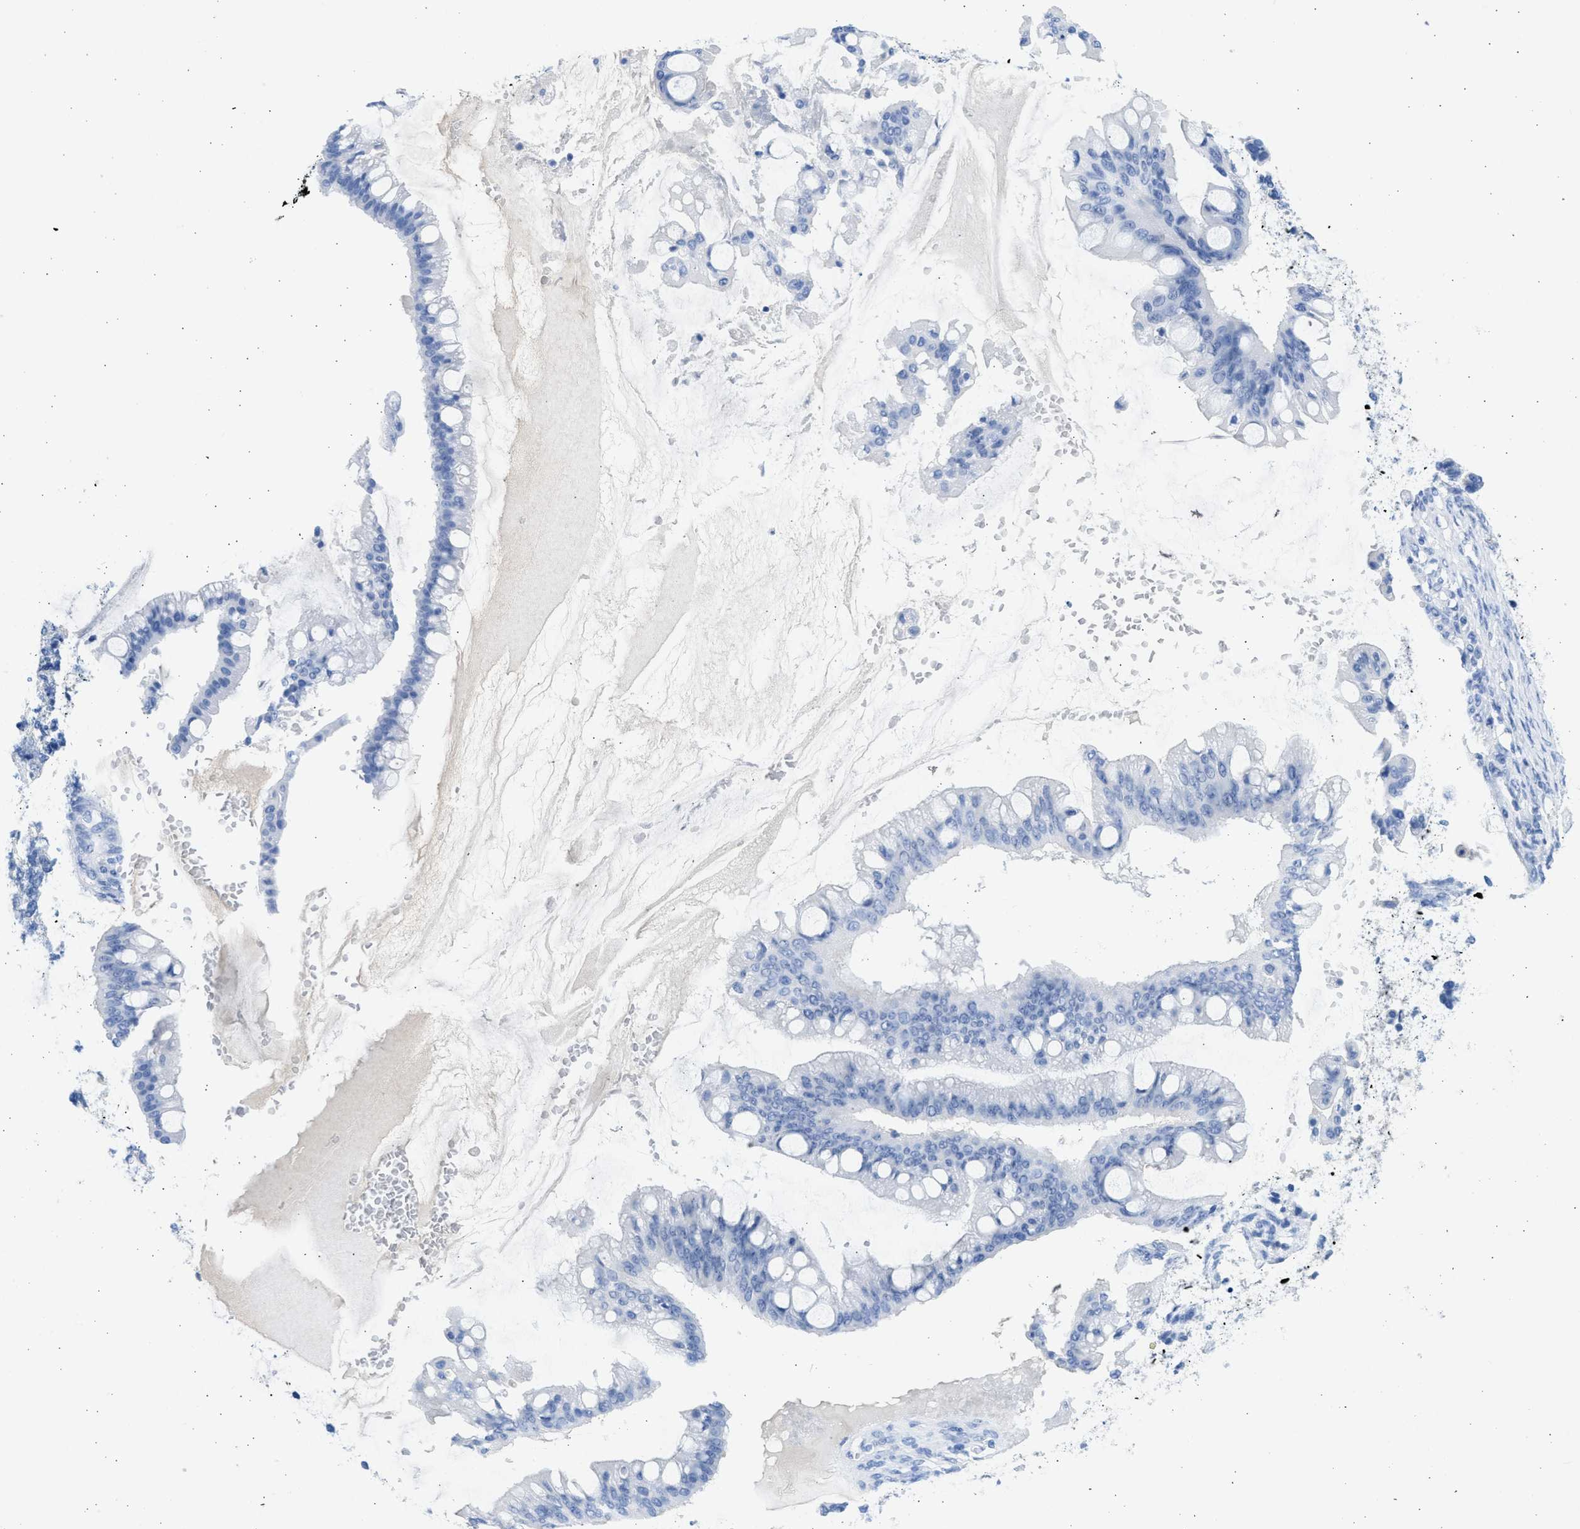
{"staining": {"intensity": "negative", "quantity": "none", "location": "none"}, "tissue": "ovarian cancer", "cell_type": "Tumor cells", "image_type": "cancer", "snomed": [{"axis": "morphology", "description": "Cystadenocarcinoma, mucinous, NOS"}, {"axis": "topography", "description": "Ovary"}], "caption": "Immunohistochemistry photomicrograph of neoplastic tissue: human ovarian mucinous cystadenocarcinoma stained with DAB (3,3'-diaminobenzidine) exhibits no significant protein expression in tumor cells.", "gene": "SPATA3", "patient": {"sex": "female", "age": 73}}